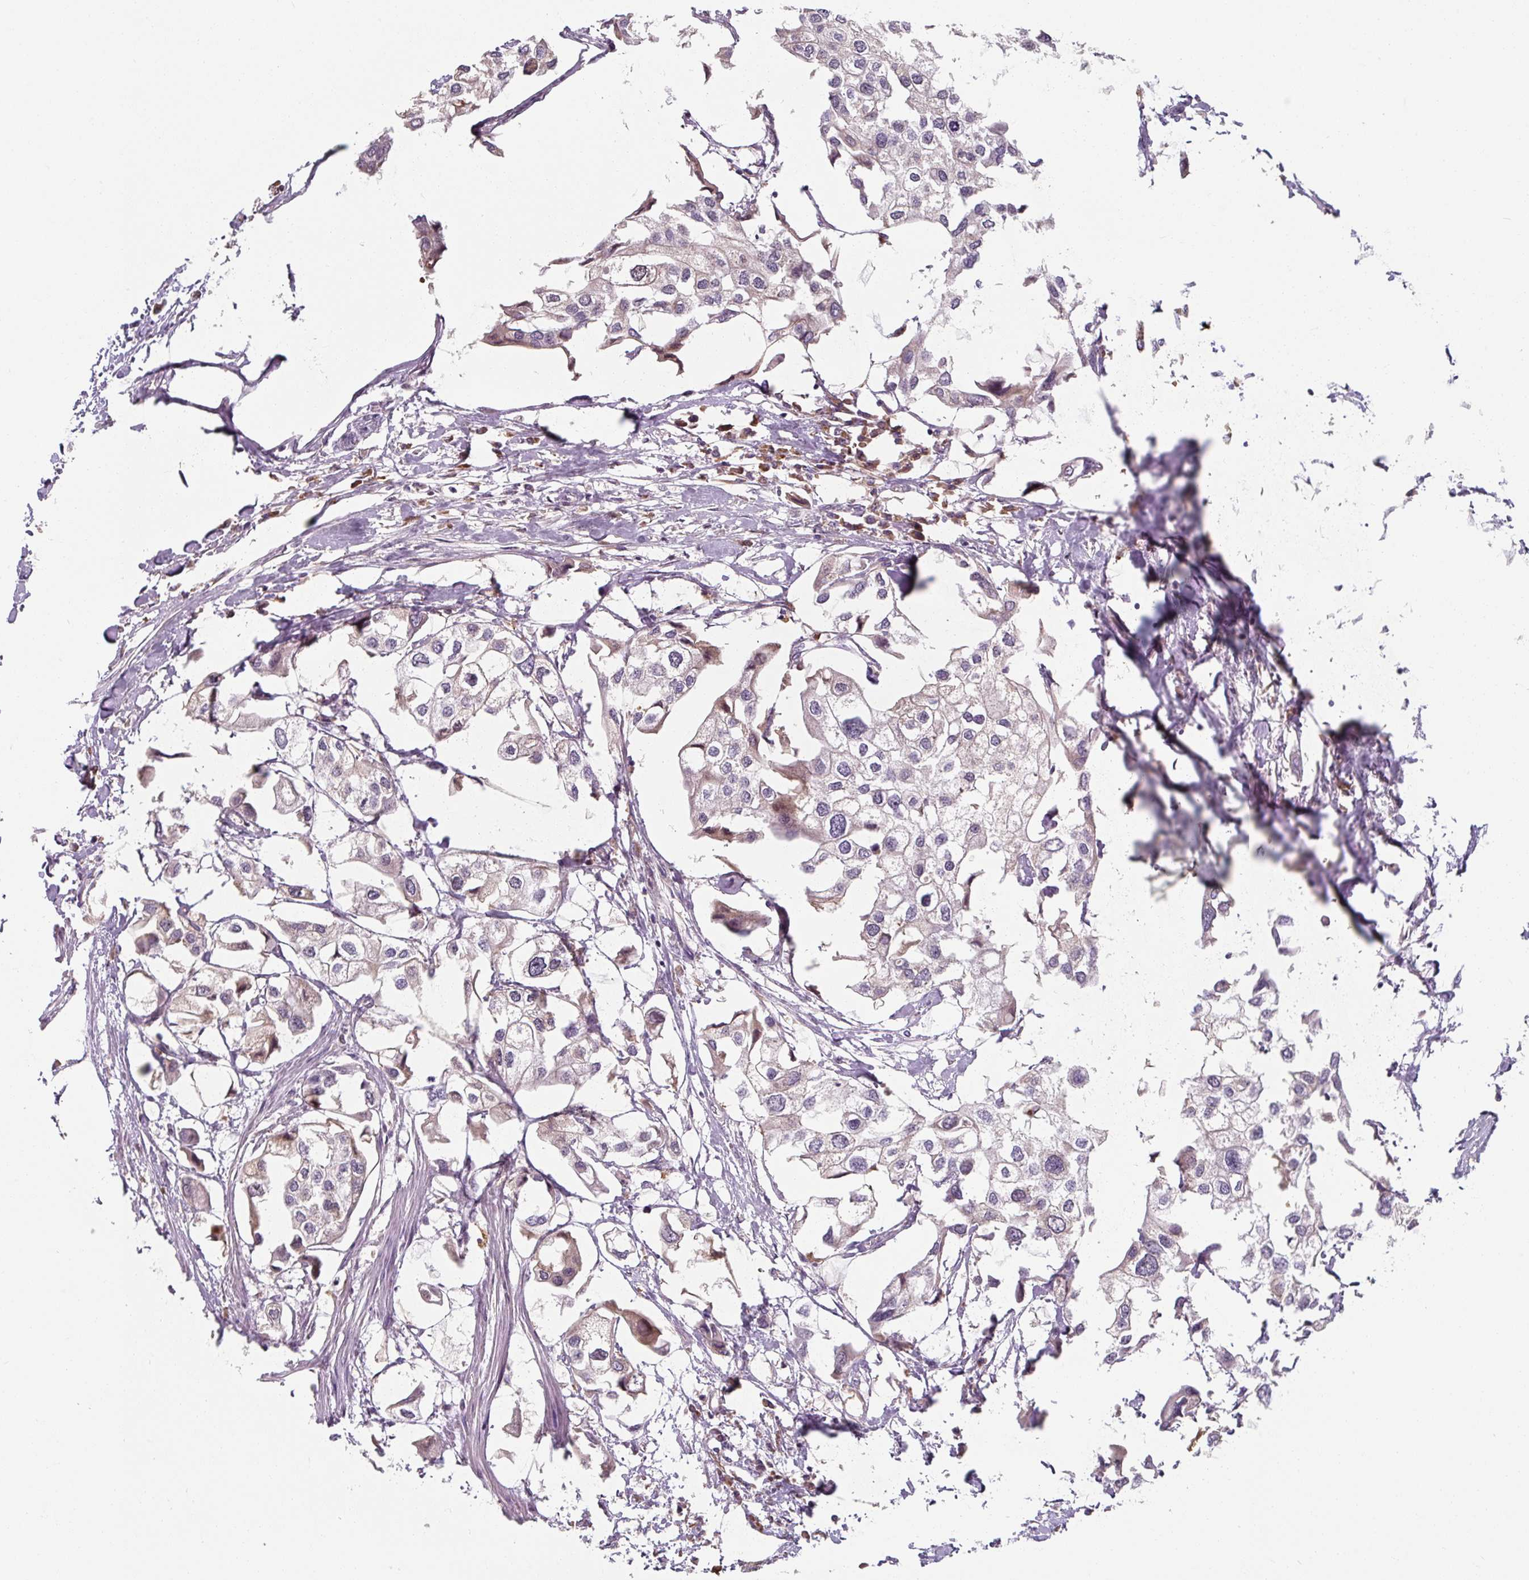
{"staining": {"intensity": "negative", "quantity": "none", "location": "none"}, "tissue": "urothelial cancer", "cell_type": "Tumor cells", "image_type": "cancer", "snomed": [{"axis": "morphology", "description": "Urothelial carcinoma, High grade"}, {"axis": "topography", "description": "Urinary bladder"}], "caption": "This is an IHC image of urothelial carcinoma (high-grade). There is no staining in tumor cells.", "gene": "TSEN54", "patient": {"sex": "male", "age": 64}}